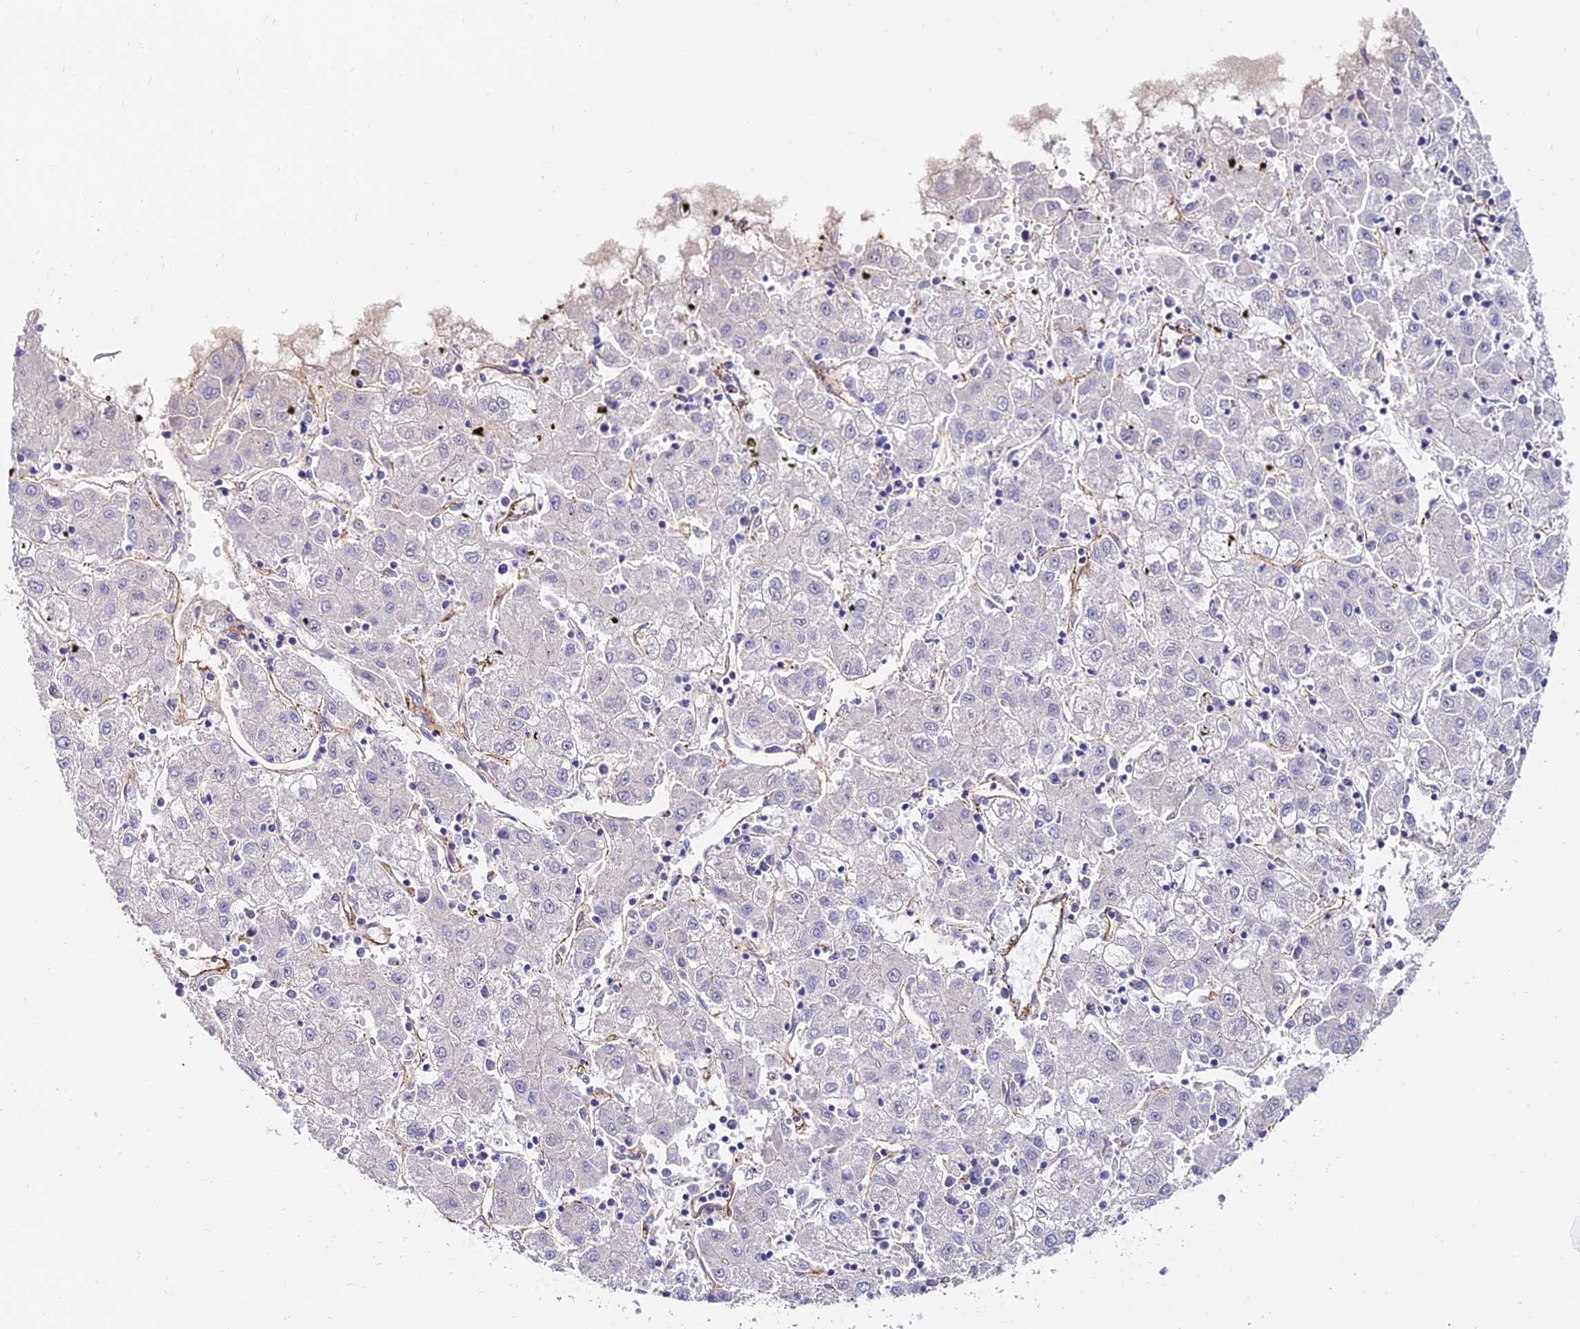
{"staining": {"intensity": "negative", "quantity": "none", "location": "none"}, "tissue": "liver cancer", "cell_type": "Tumor cells", "image_type": "cancer", "snomed": [{"axis": "morphology", "description": "Carcinoma, Hepatocellular, NOS"}, {"axis": "topography", "description": "Liver"}], "caption": "Tumor cells are negative for protein expression in human liver cancer (hepatocellular carcinoma).", "gene": "ALDH3B2", "patient": {"sex": "male", "age": 72}}